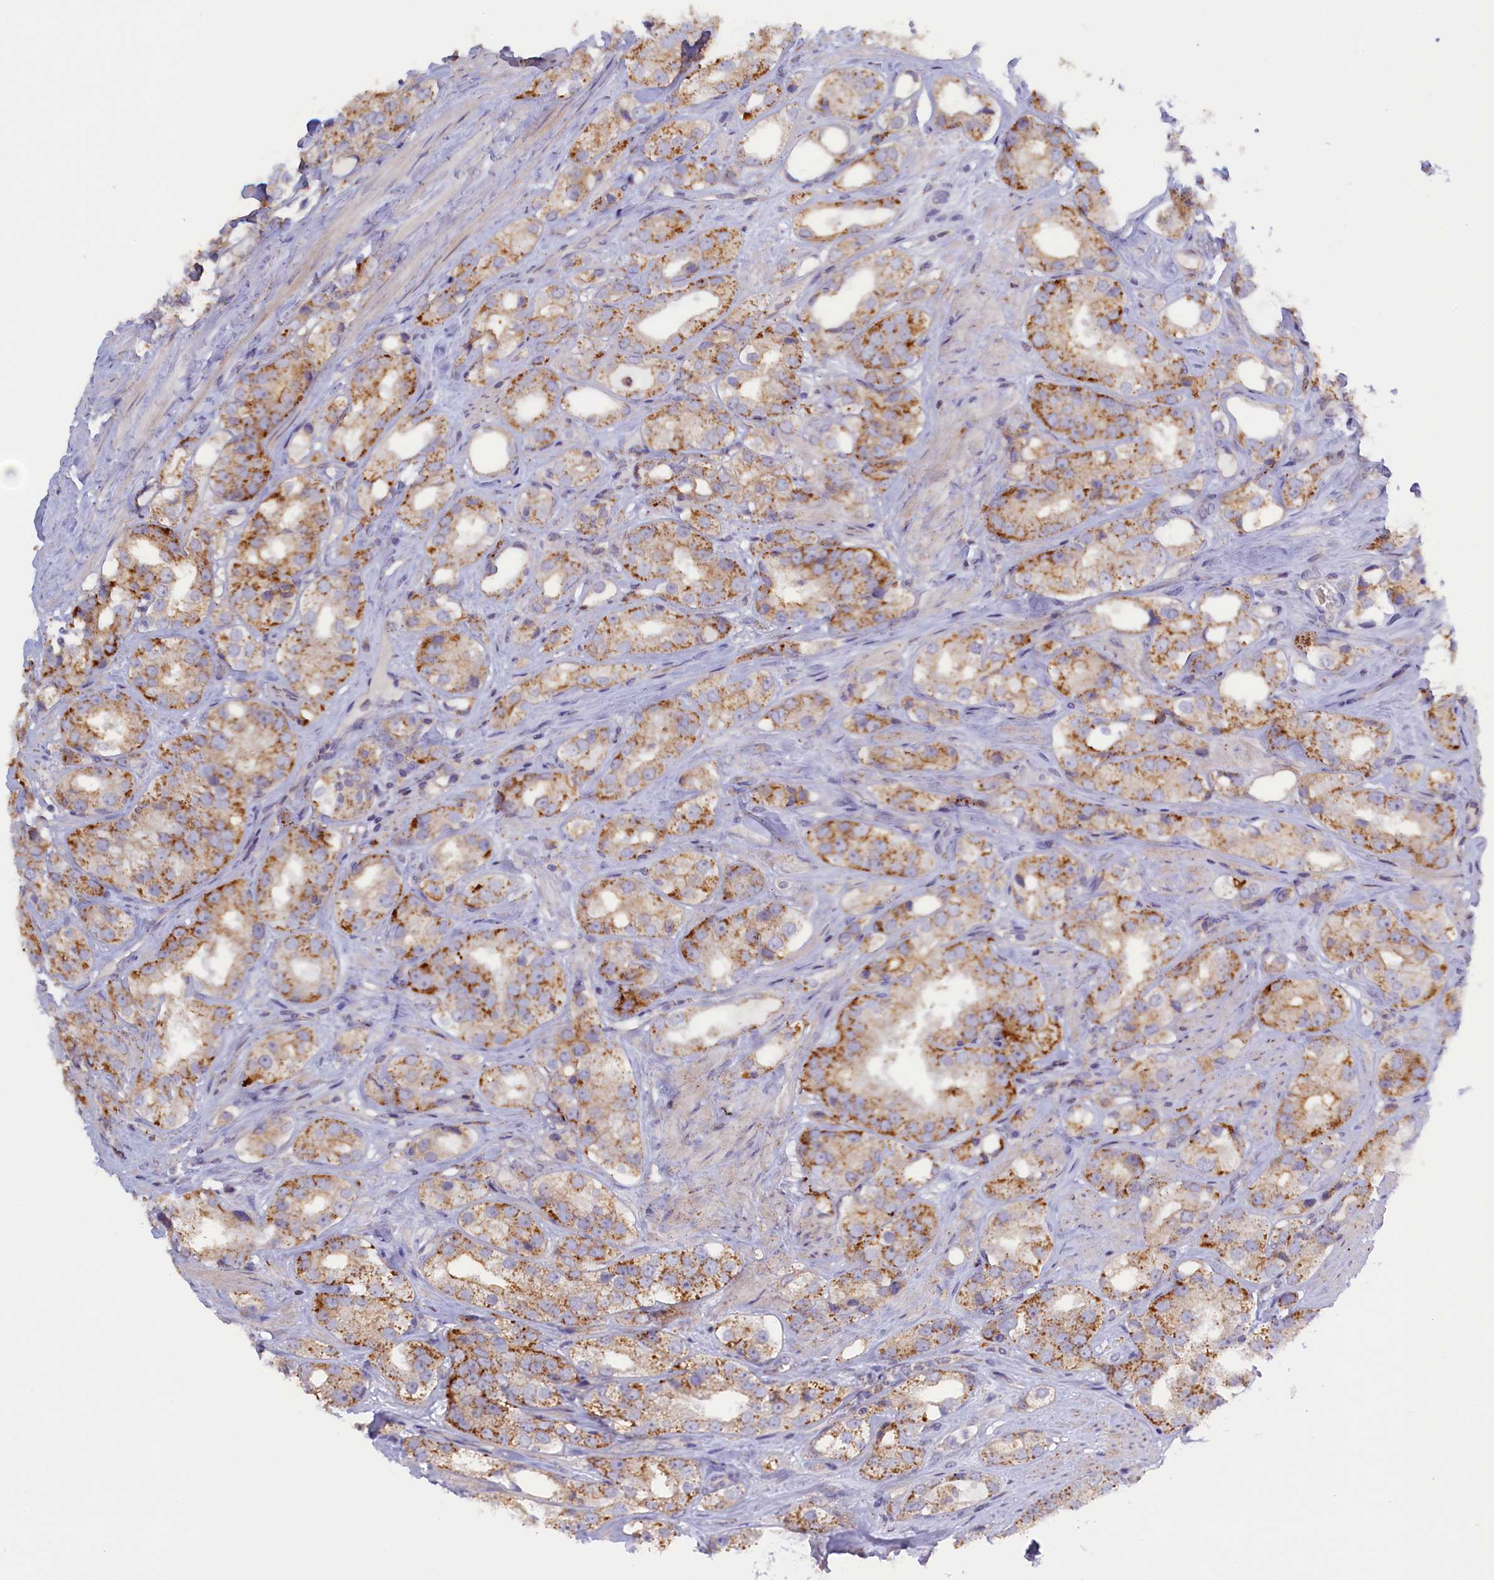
{"staining": {"intensity": "moderate", "quantity": ">75%", "location": "cytoplasmic/membranous"}, "tissue": "prostate cancer", "cell_type": "Tumor cells", "image_type": "cancer", "snomed": [{"axis": "morphology", "description": "Adenocarcinoma, NOS"}, {"axis": "topography", "description": "Prostate"}], "caption": "Immunohistochemical staining of prostate cancer (adenocarcinoma) displays medium levels of moderate cytoplasmic/membranous protein positivity in about >75% of tumor cells. The protein is shown in brown color, while the nuclei are stained blue.", "gene": "HYKK", "patient": {"sex": "male", "age": 79}}